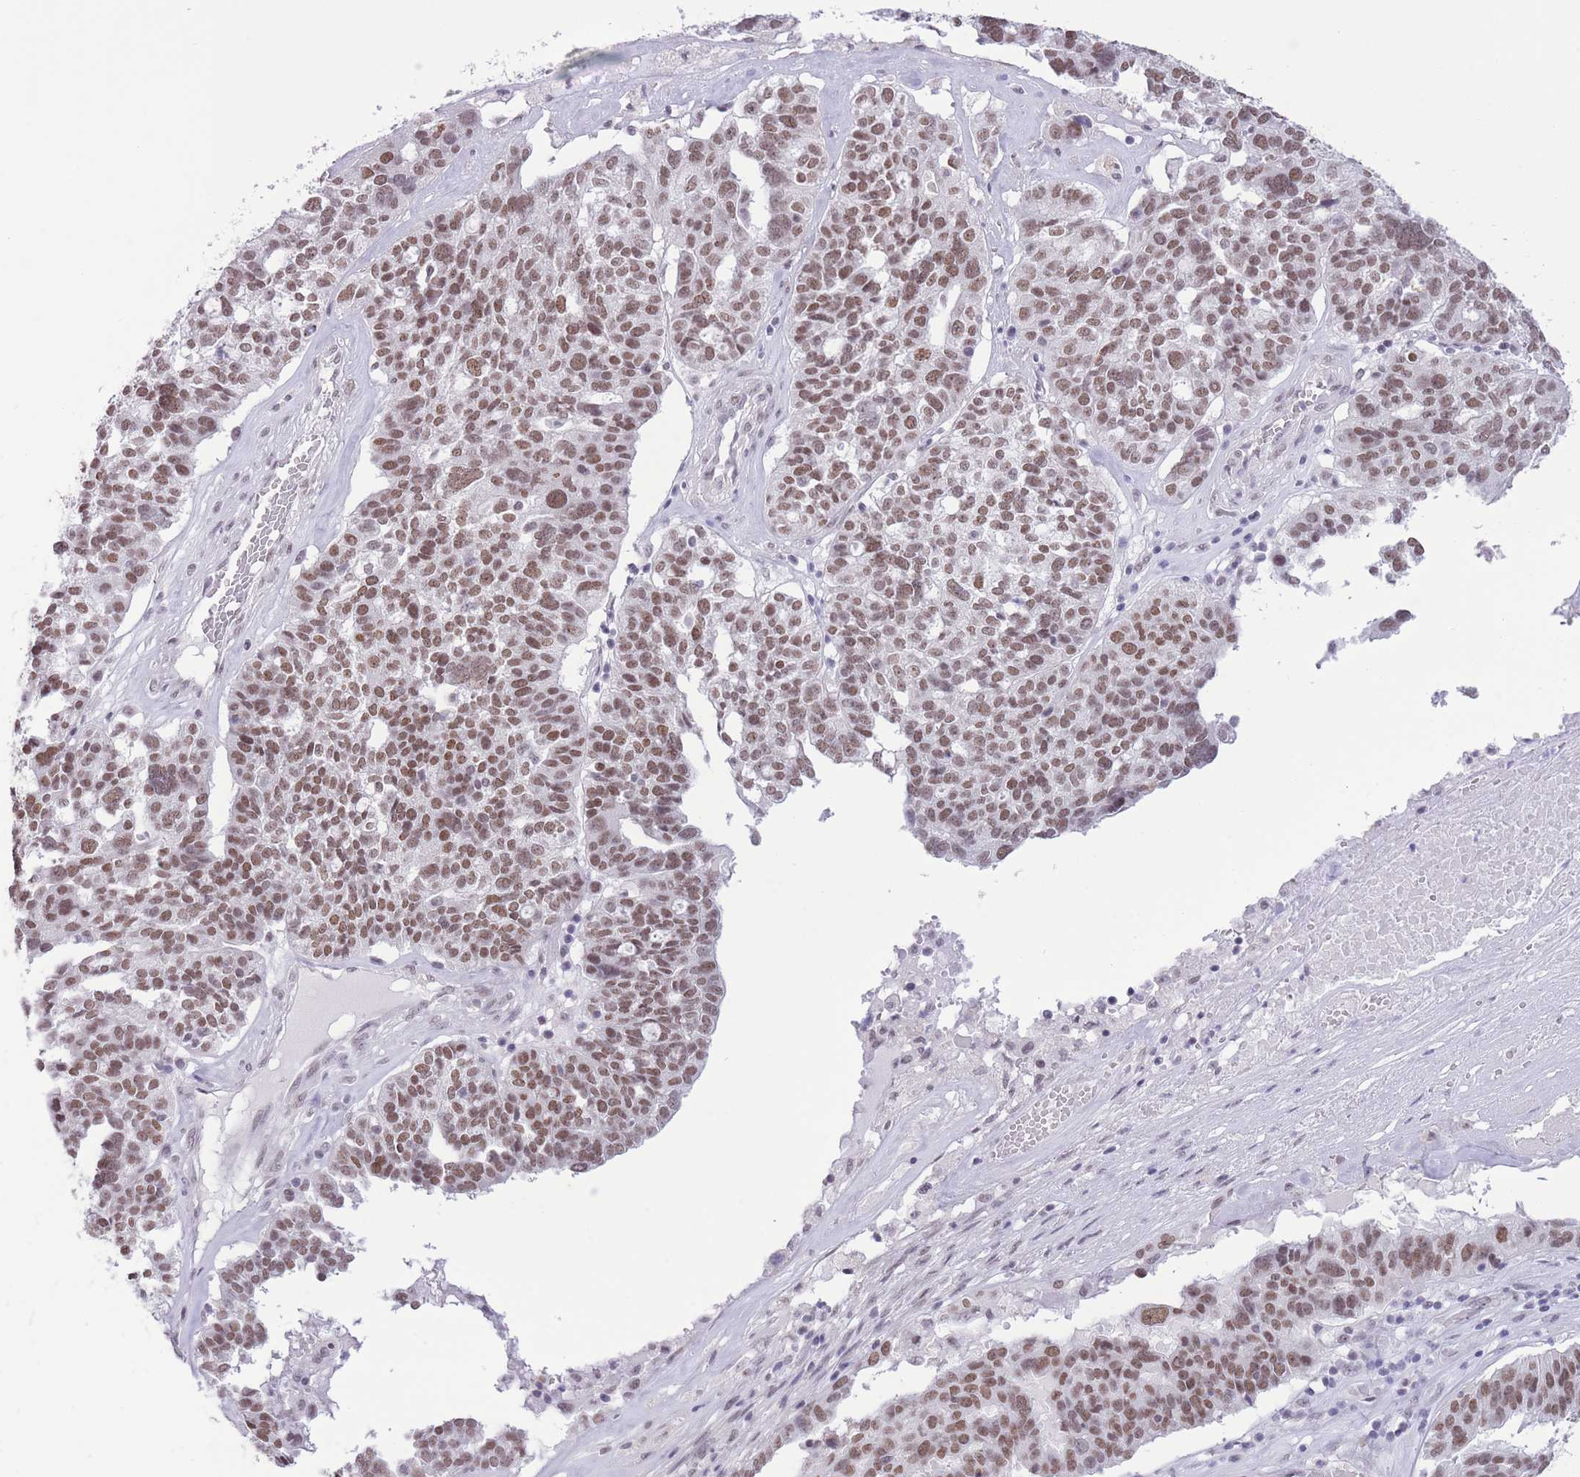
{"staining": {"intensity": "moderate", "quantity": ">75%", "location": "nuclear"}, "tissue": "ovarian cancer", "cell_type": "Tumor cells", "image_type": "cancer", "snomed": [{"axis": "morphology", "description": "Cystadenocarcinoma, serous, NOS"}, {"axis": "topography", "description": "Ovary"}], "caption": "Immunohistochemistry photomicrograph of neoplastic tissue: ovarian cancer stained using immunohistochemistry reveals medium levels of moderate protein expression localized specifically in the nuclear of tumor cells, appearing as a nuclear brown color.", "gene": "ZBED5", "patient": {"sex": "female", "age": 59}}